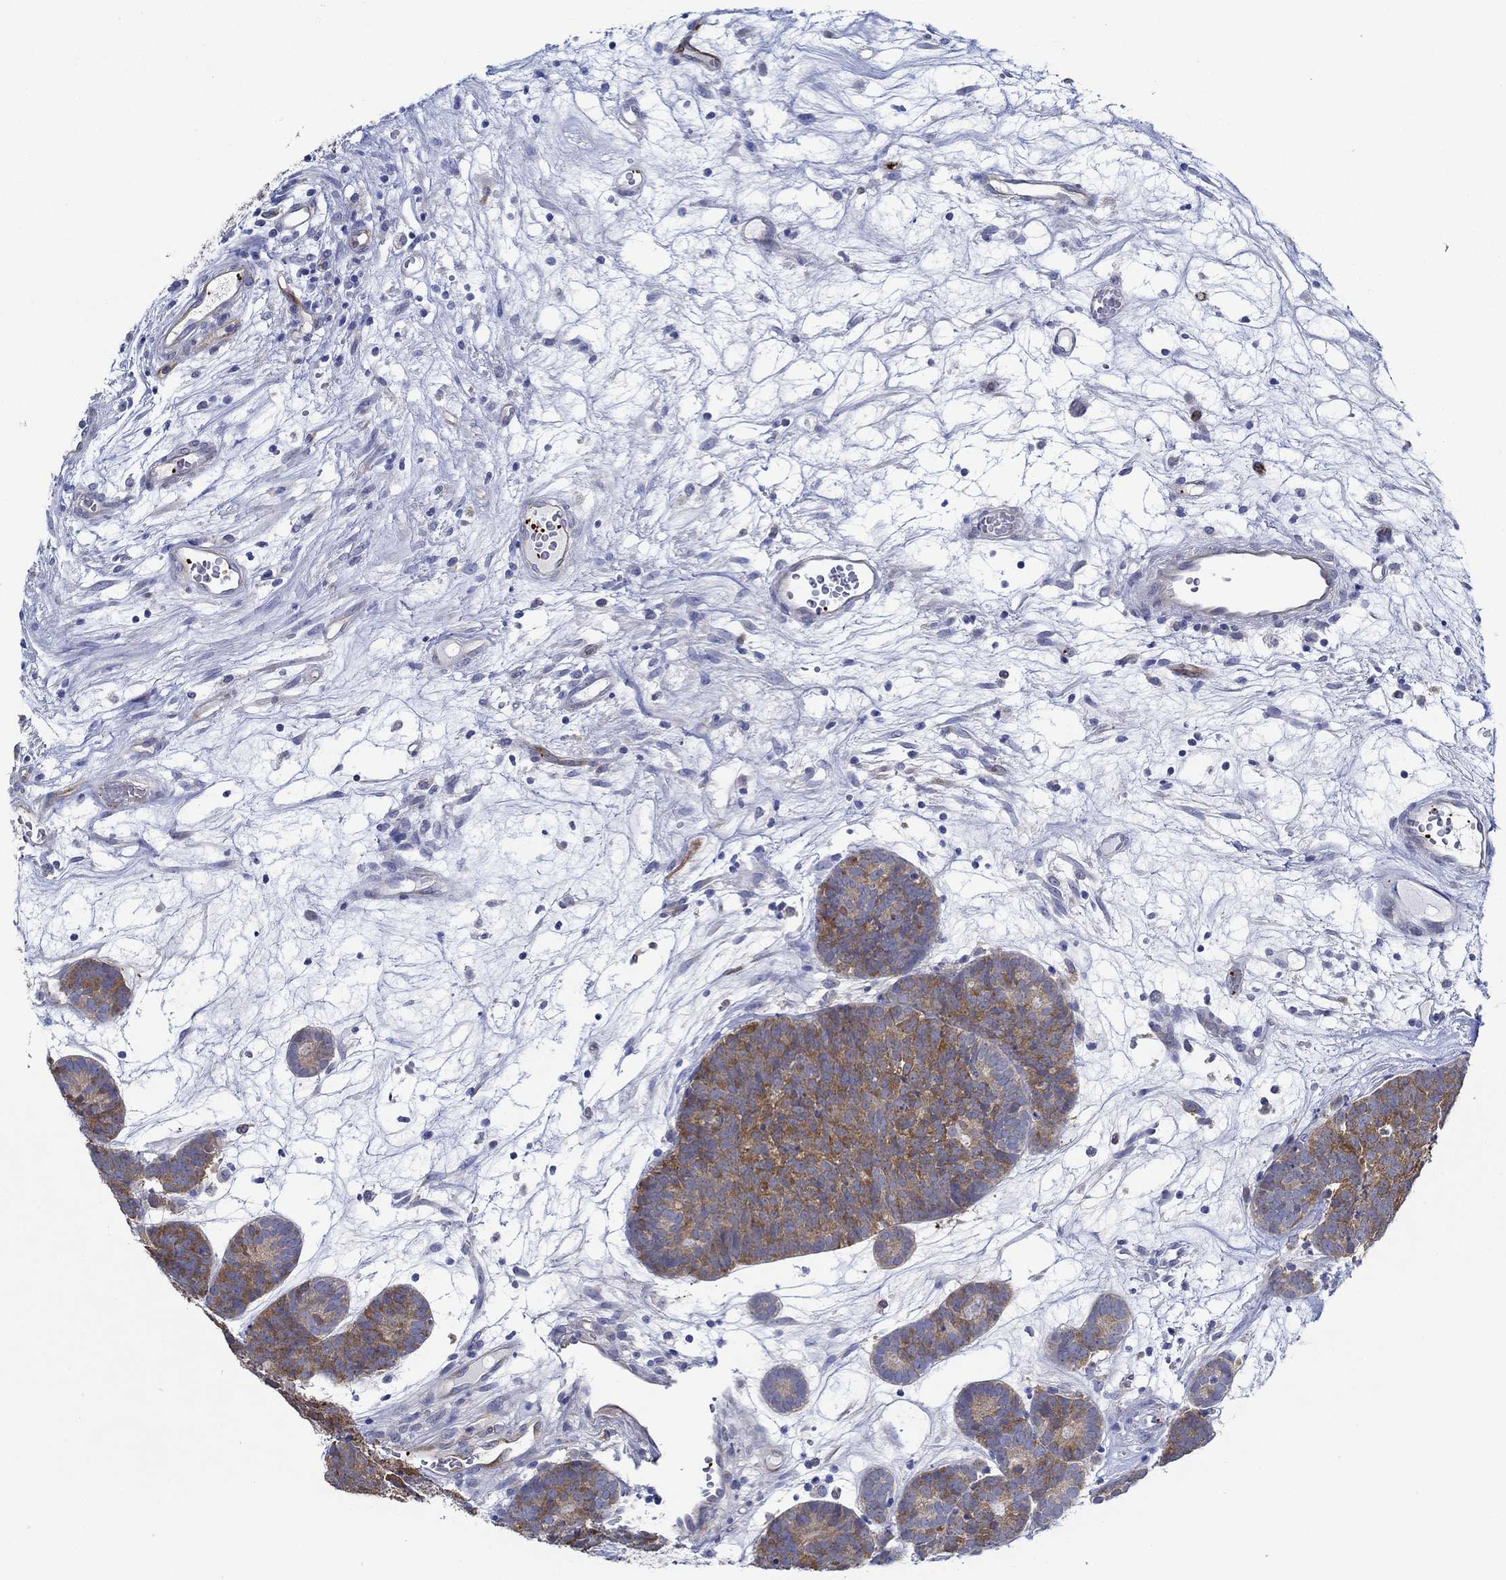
{"staining": {"intensity": "moderate", "quantity": ">75%", "location": "cytoplasmic/membranous"}, "tissue": "head and neck cancer", "cell_type": "Tumor cells", "image_type": "cancer", "snomed": [{"axis": "morphology", "description": "Adenocarcinoma, NOS"}, {"axis": "topography", "description": "Head-Neck"}], "caption": "The photomicrograph reveals a brown stain indicating the presence of a protein in the cytoplasmic/membranous of tumor cells in adenocarcinoma (head and neck).", "gene": "SLC27A3", "patient": {"sex": "female", "age": 81}}